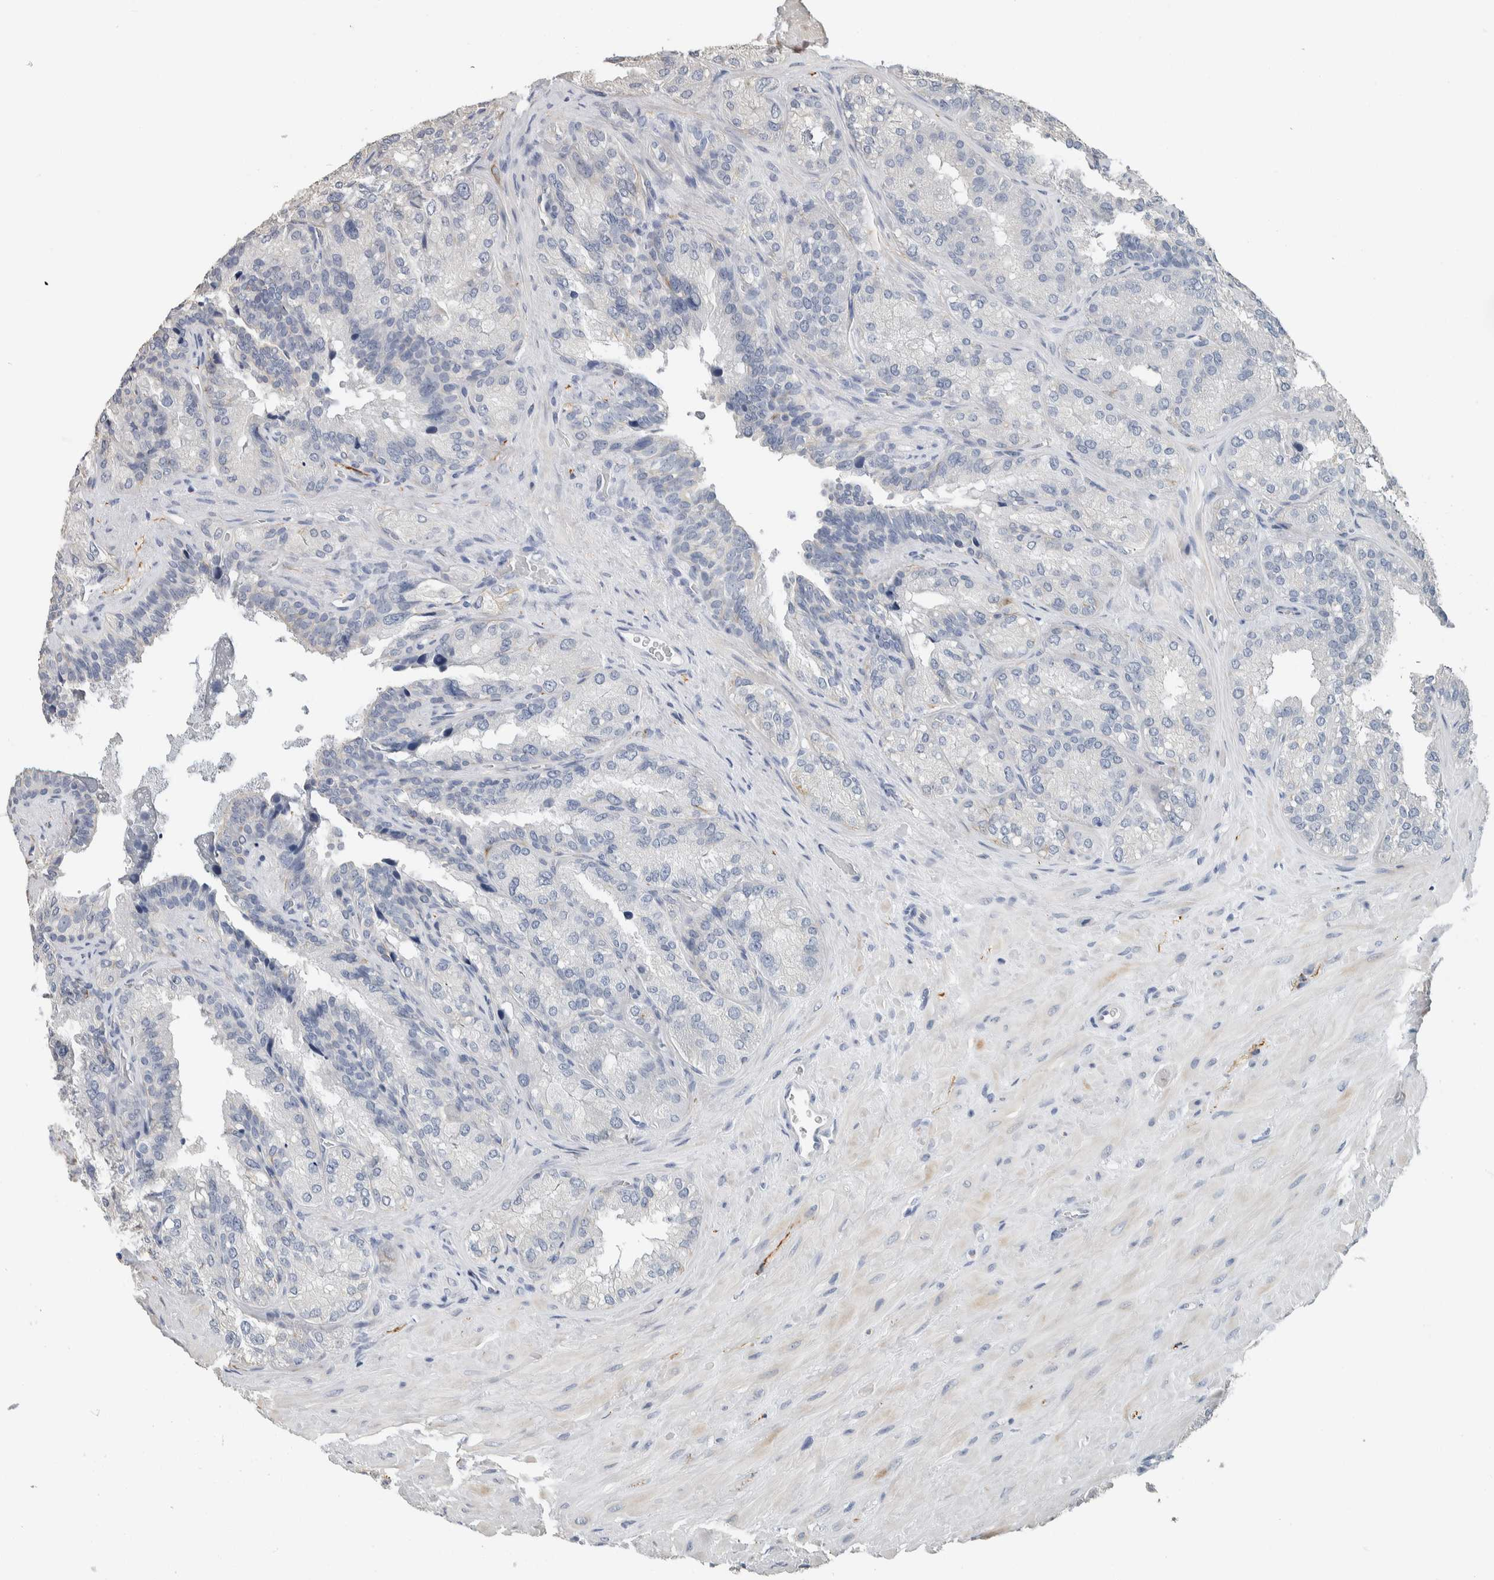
{"staining": {"intensity": "negative", "quantity": "none", "location": "none"}, "tissue": "seminal vesicle", "cell_type": "Glandular cells", "image_type": "normal", "snomed": [{"axis": "morphology", "description": "Normal tissue, NOS"}, {"axis": "topography", "description": "Prostate"}, {"axis": "topography", "description": "Seminal veicle"}], "caption": "An image of seminal vesicle stained for a protein demonstrates no brown staining in glandular cells. The staining was performed using DAB (3,3'-diaminobenzidine) to visualize the protein expression in brown, while the nuclei were stained in blue with hematoxylin (Magnification: 20x).", "gene": "NEFM", "patient": {"sex": "male", "age": 51}}